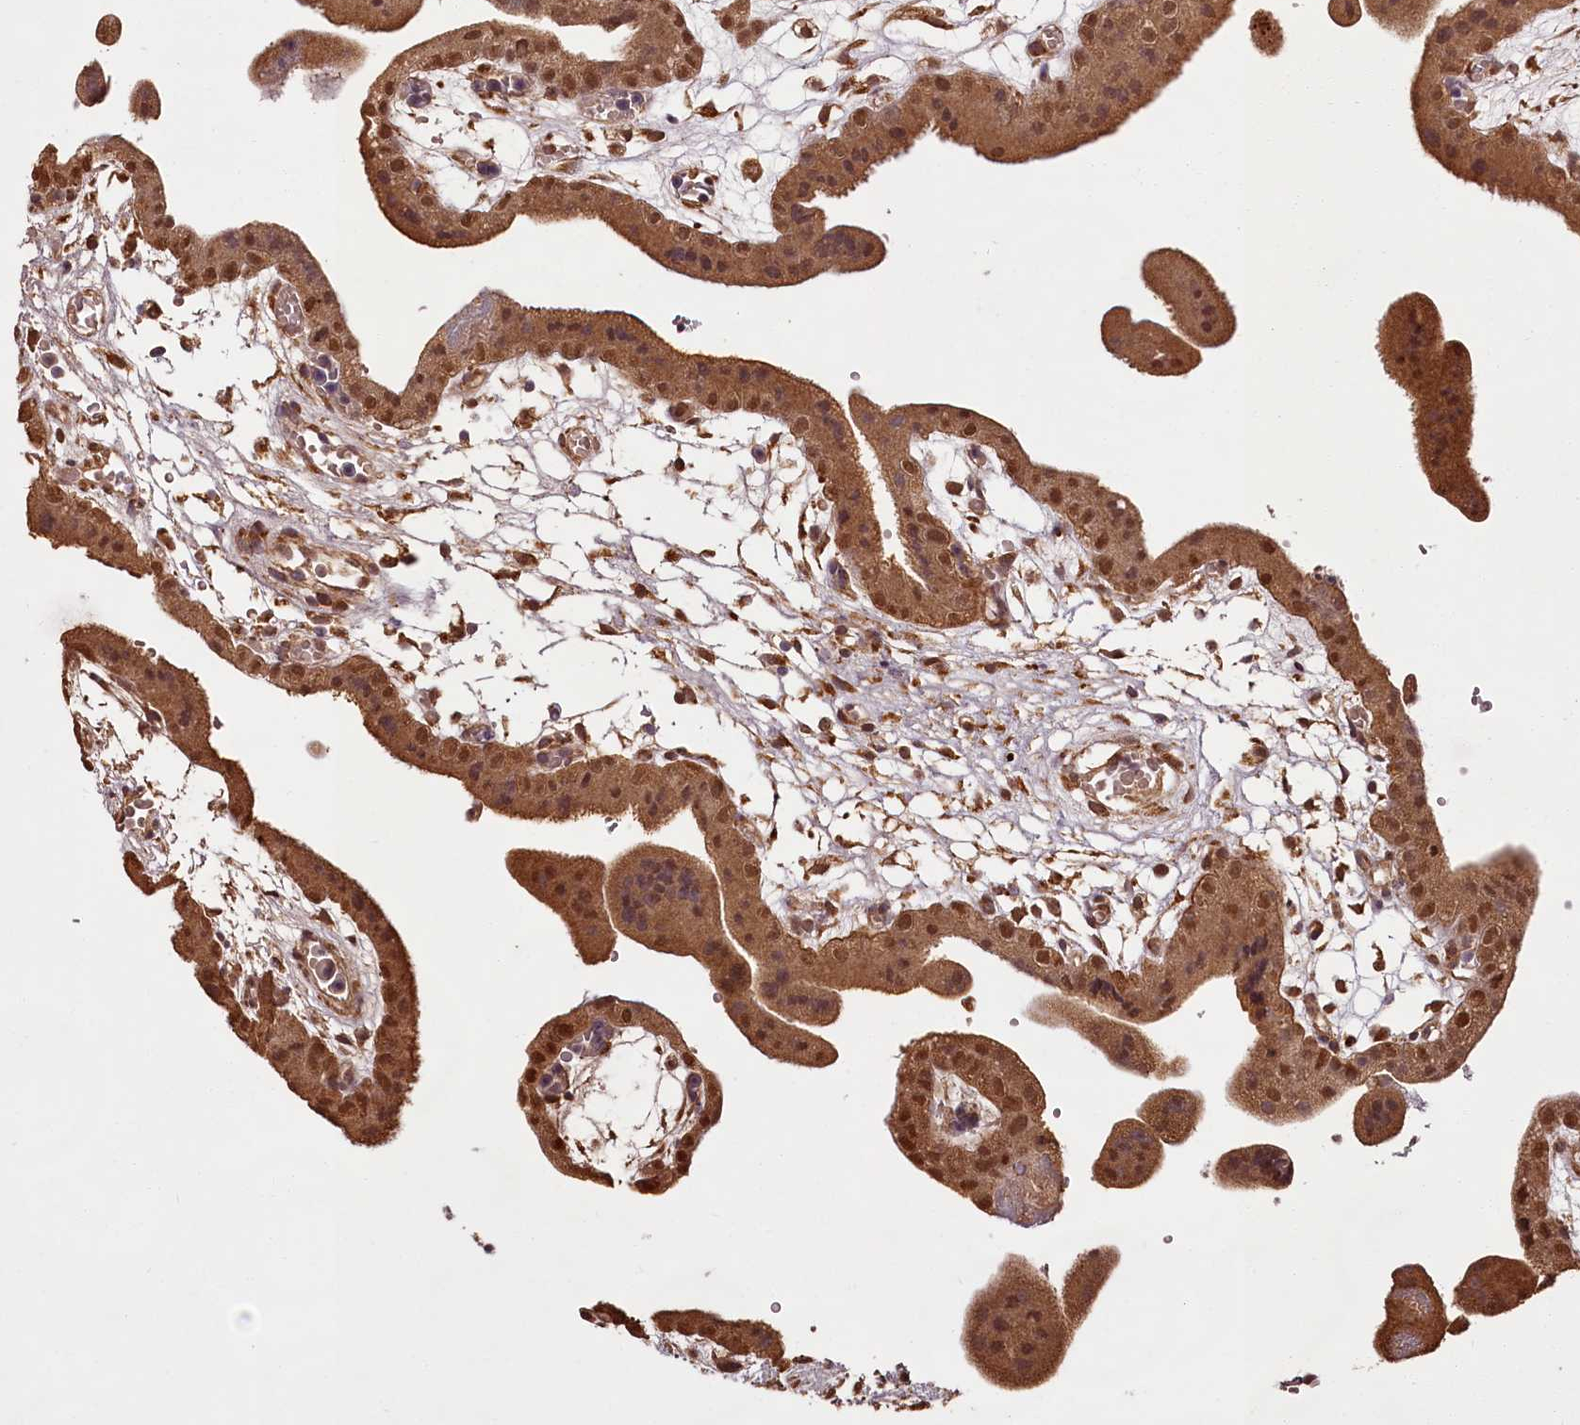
{"staining": {"intensity": "strong", "quantity": ">75%", "location": "cytoplasmic/membranous,nuclear"}, "tissue": "placenta", "cell_type": "Decidual cells", "image_type": "normal", "snomed": [{"axis": "morphology", "description": "Normal tissue, NOS"}, {"axis": "topography", "description": "Placenta"}], "caption": "The image demonstrates staining of benign placenta, revealing strong cytoplasmic/membranous,nuclear protein positivity (brown color) within decidual cells. (brown staining indicates protein expression, while blue staining denotes nuclei).", "gene": "NPRL2", "patient": {"sex": "female", "age": 18}}